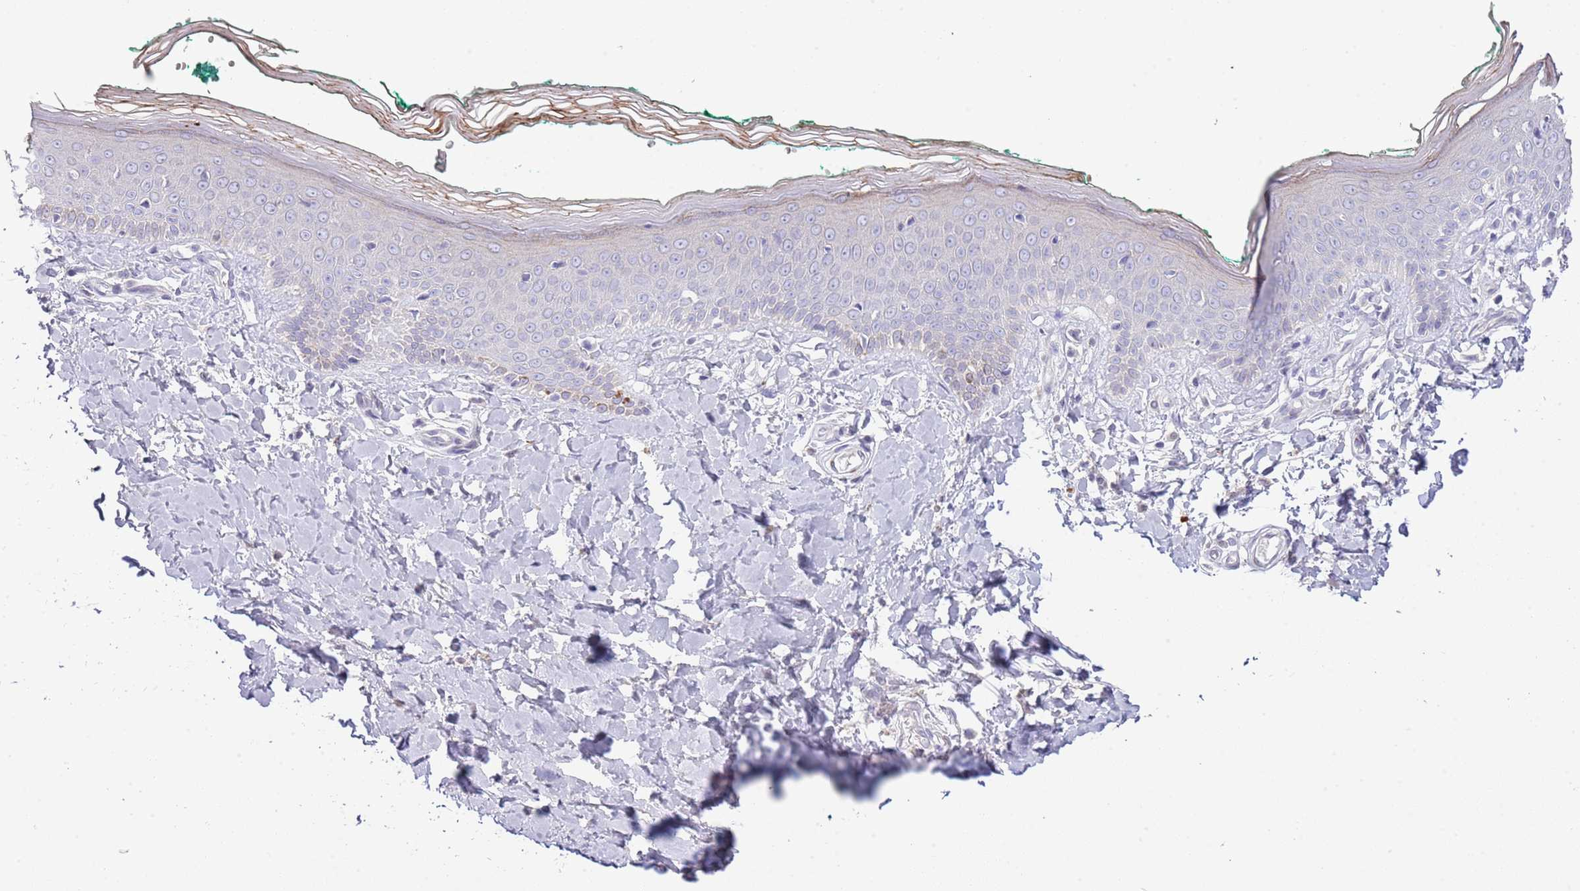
{"staining": {"intensity": "negative", "quantity": "none", "location": "none"}, "tissue": "skin", "cell_type": "Fibroblasts", "image_type": "normal", "snomed": [{"axis": "morphology", "description": "Normal tissue, NOS"}, {"axis": "morphology", "description": "Malignant melanoma, NOS"}, {"axis": "topography", "description": "Skin"}], "caption": "DAB immunohistochemical staining of normal human skin shows no significant staining in fibroblasts.", "gene": "ABHD17A", "patient": {"sex": "male", "age": 62}}